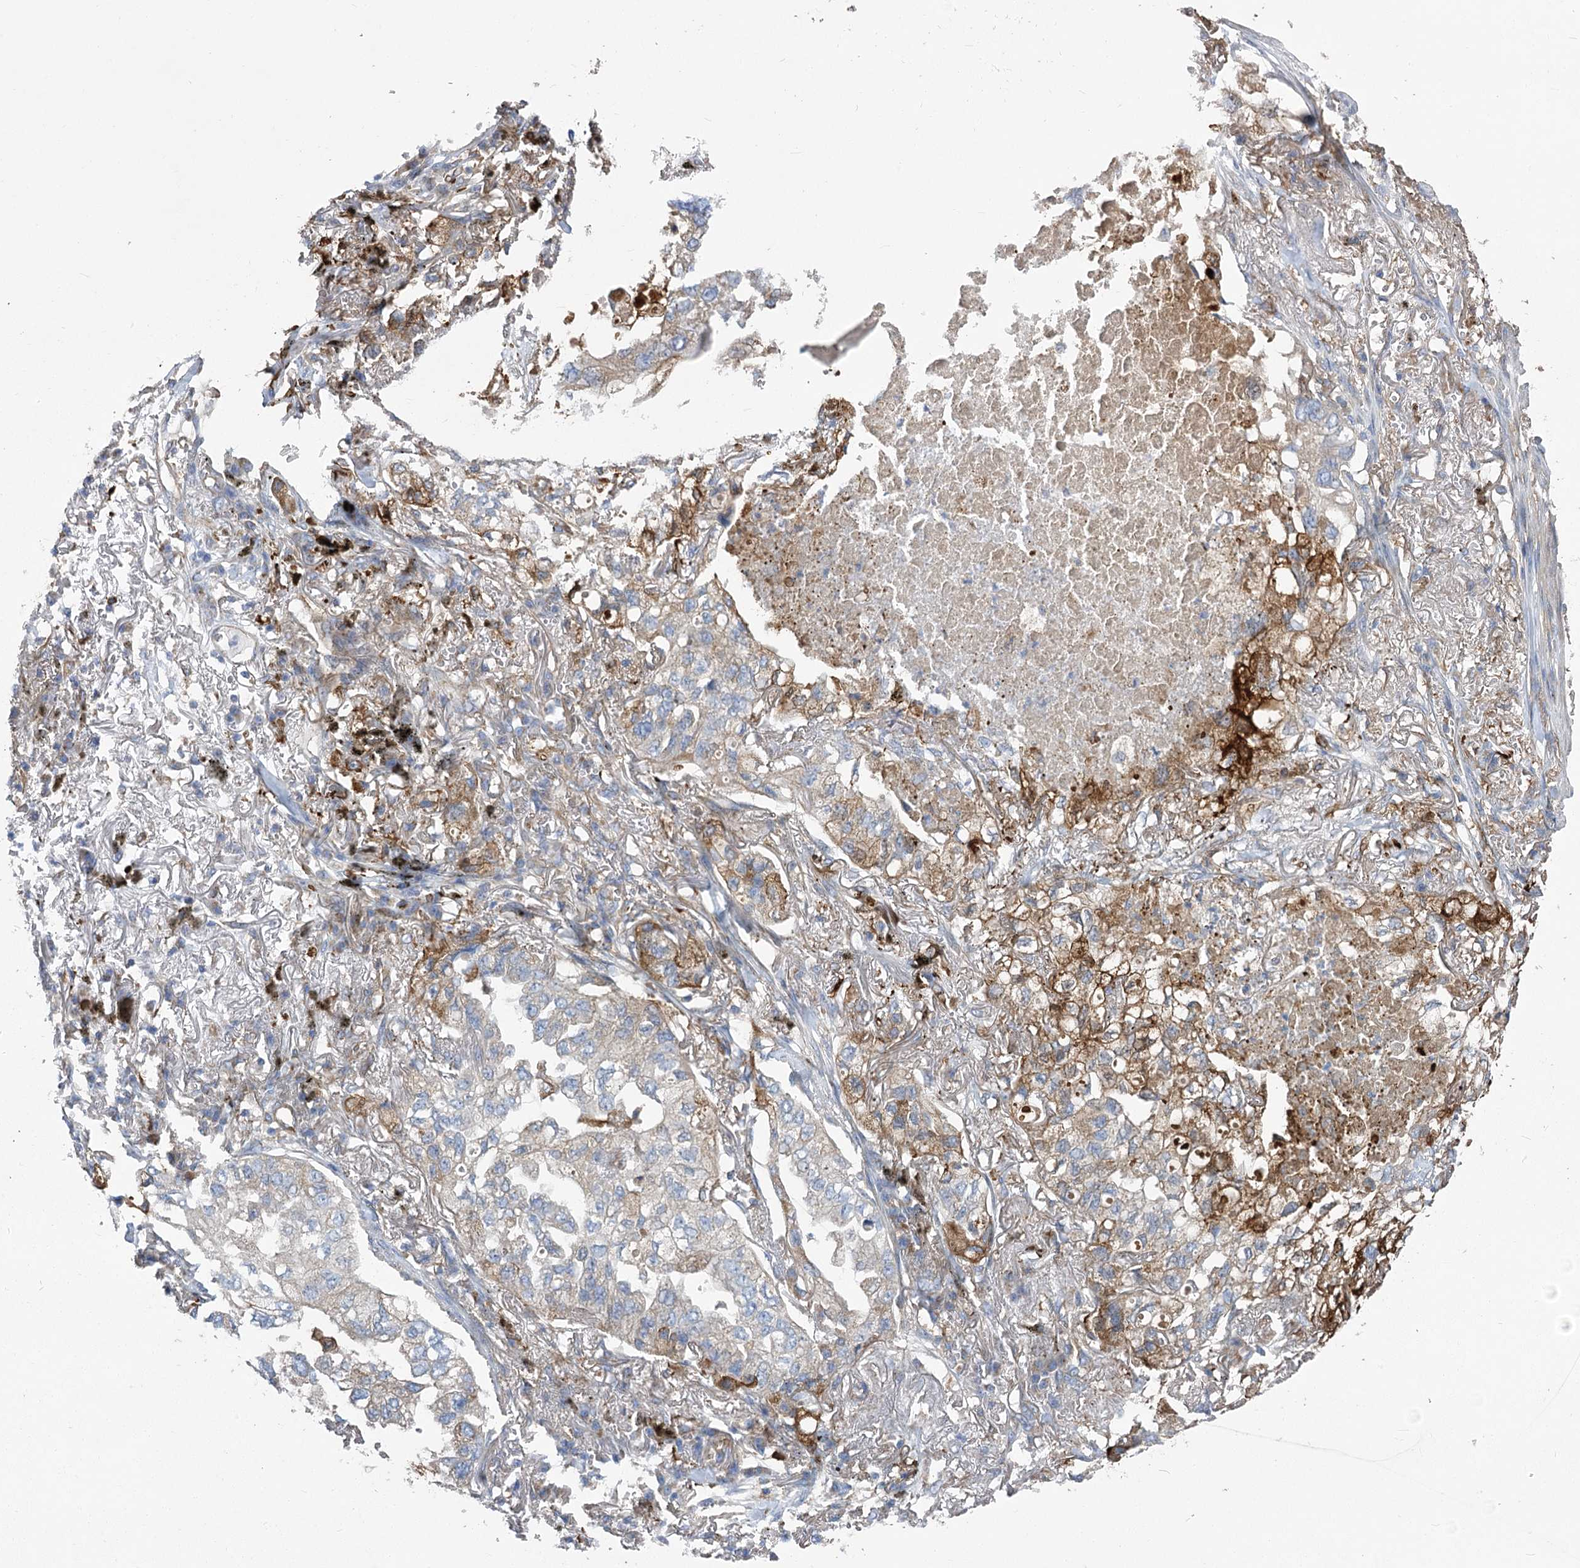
{"staining": {"intensity": "negative", "quantity": "none", "location": "none"}, "tissue": "lung cancer", "cell_type": "Tumor cells", "image_type": "cancer", "snomed": [{"axis": "morphology", "description": "Adenocarcinoma, NOS"}, {"axis": "topography", "description": "Lung"}], "caption": "A histopathology image of lung adenocarcinoma stained for a protein reveals no brown staining in tumor cells.", "gene": "RMDN2", "patient": {"sex": "male", "age": 65}}